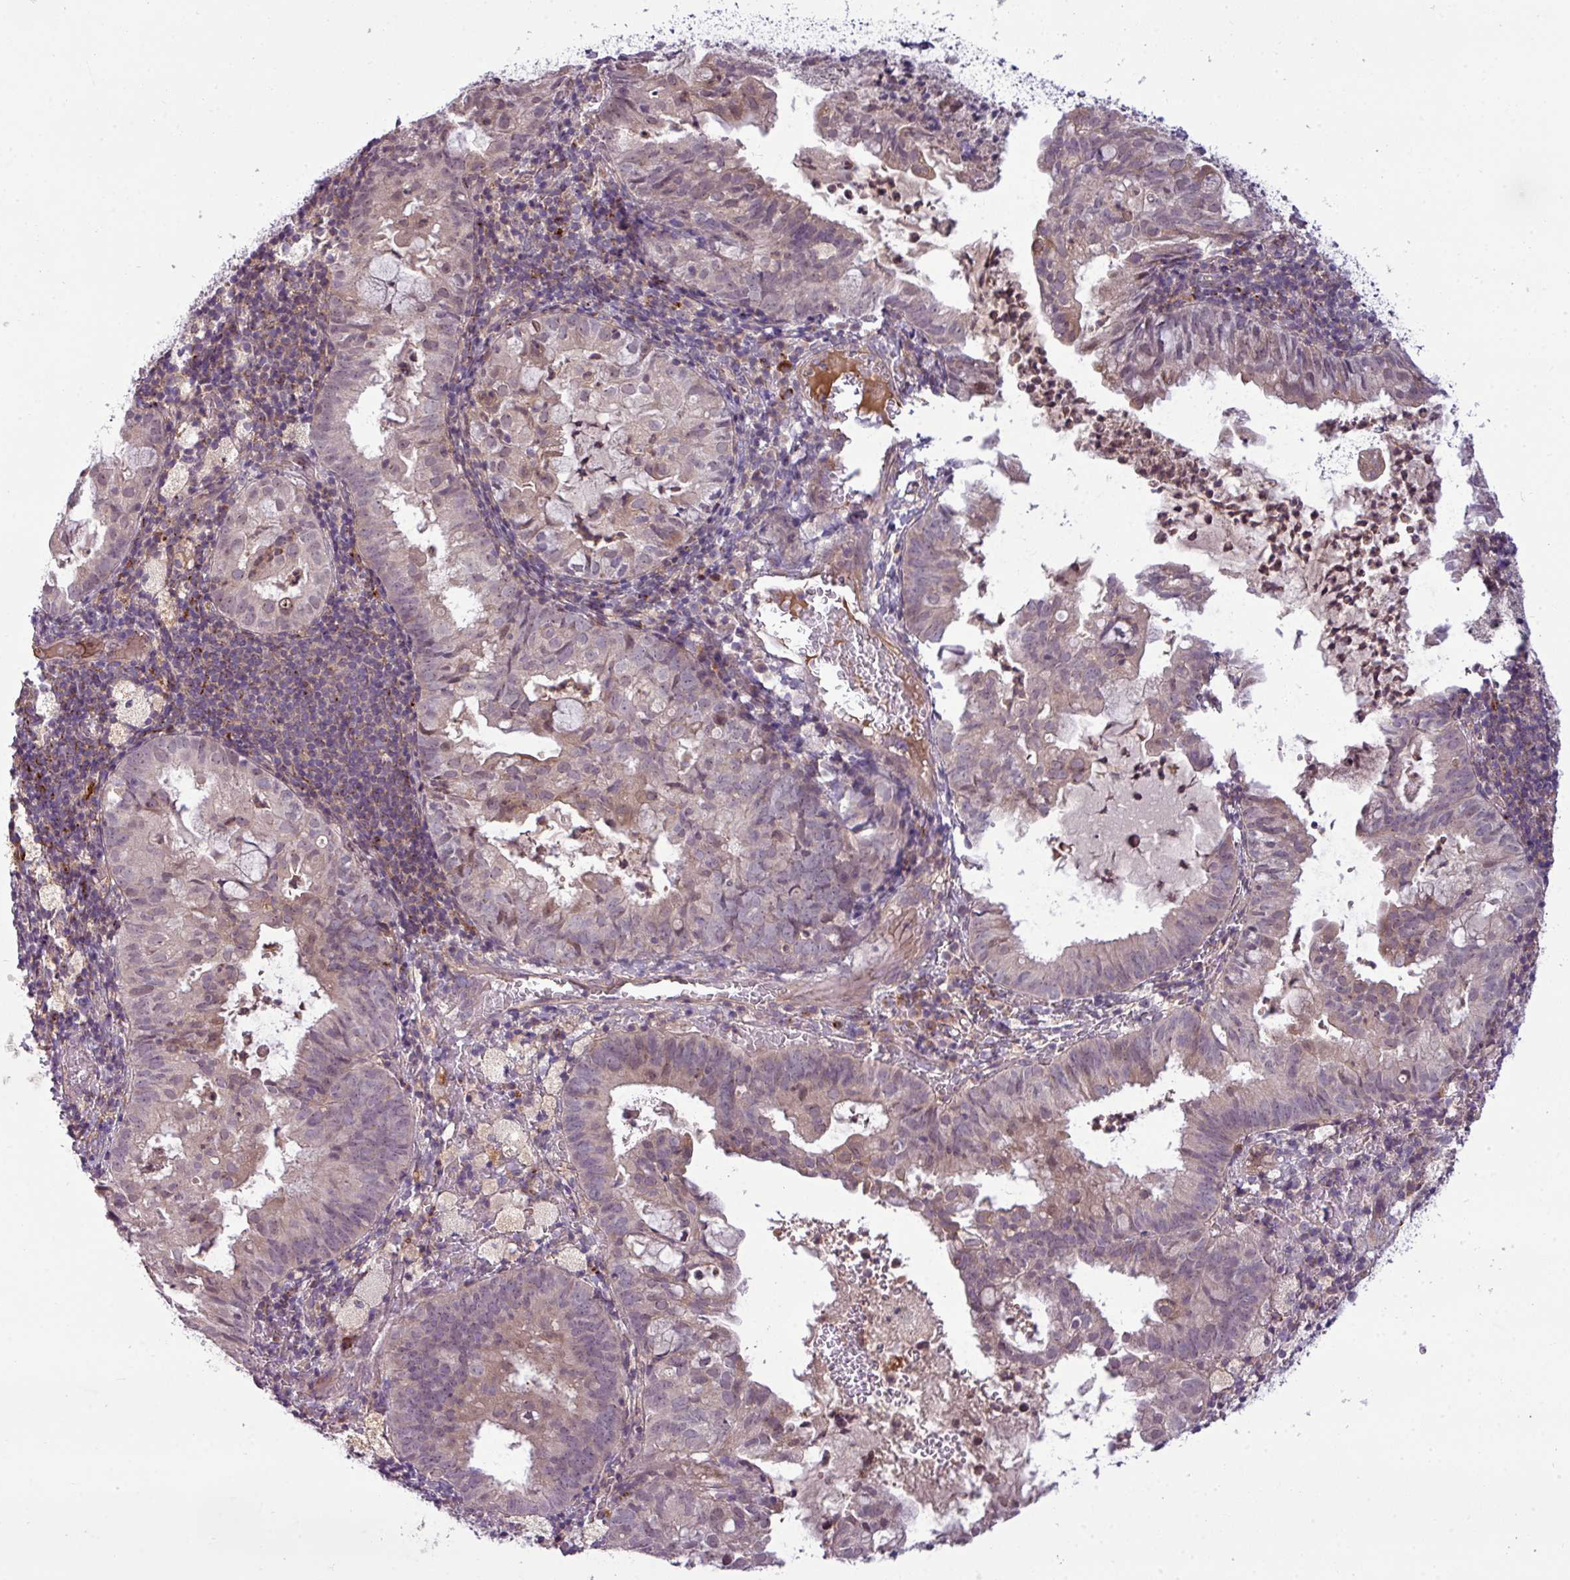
{"staining": {"intensity": "weak", "quantity": "25%-75%", "location": "cytoplasmic/membranous"}, "tissue": "endometrial cancer", "cell_type": "Tumor cells", "image_type": "cancer", "snomed": [{"axis": "morphology", "description": "Adenocarcinoma, NOS"}, {"axis": "topography", "description": "Endometrium"}], "caption": "A brown stain labels weak cytoplasmic/membranous expression of a protein in endometrial cancer tumor cells. (brown staining indicates protein expression, while blue staining denotes nuclei).", "gene": "ZNF35", "patient": {"sex": "female", "age": 80}}